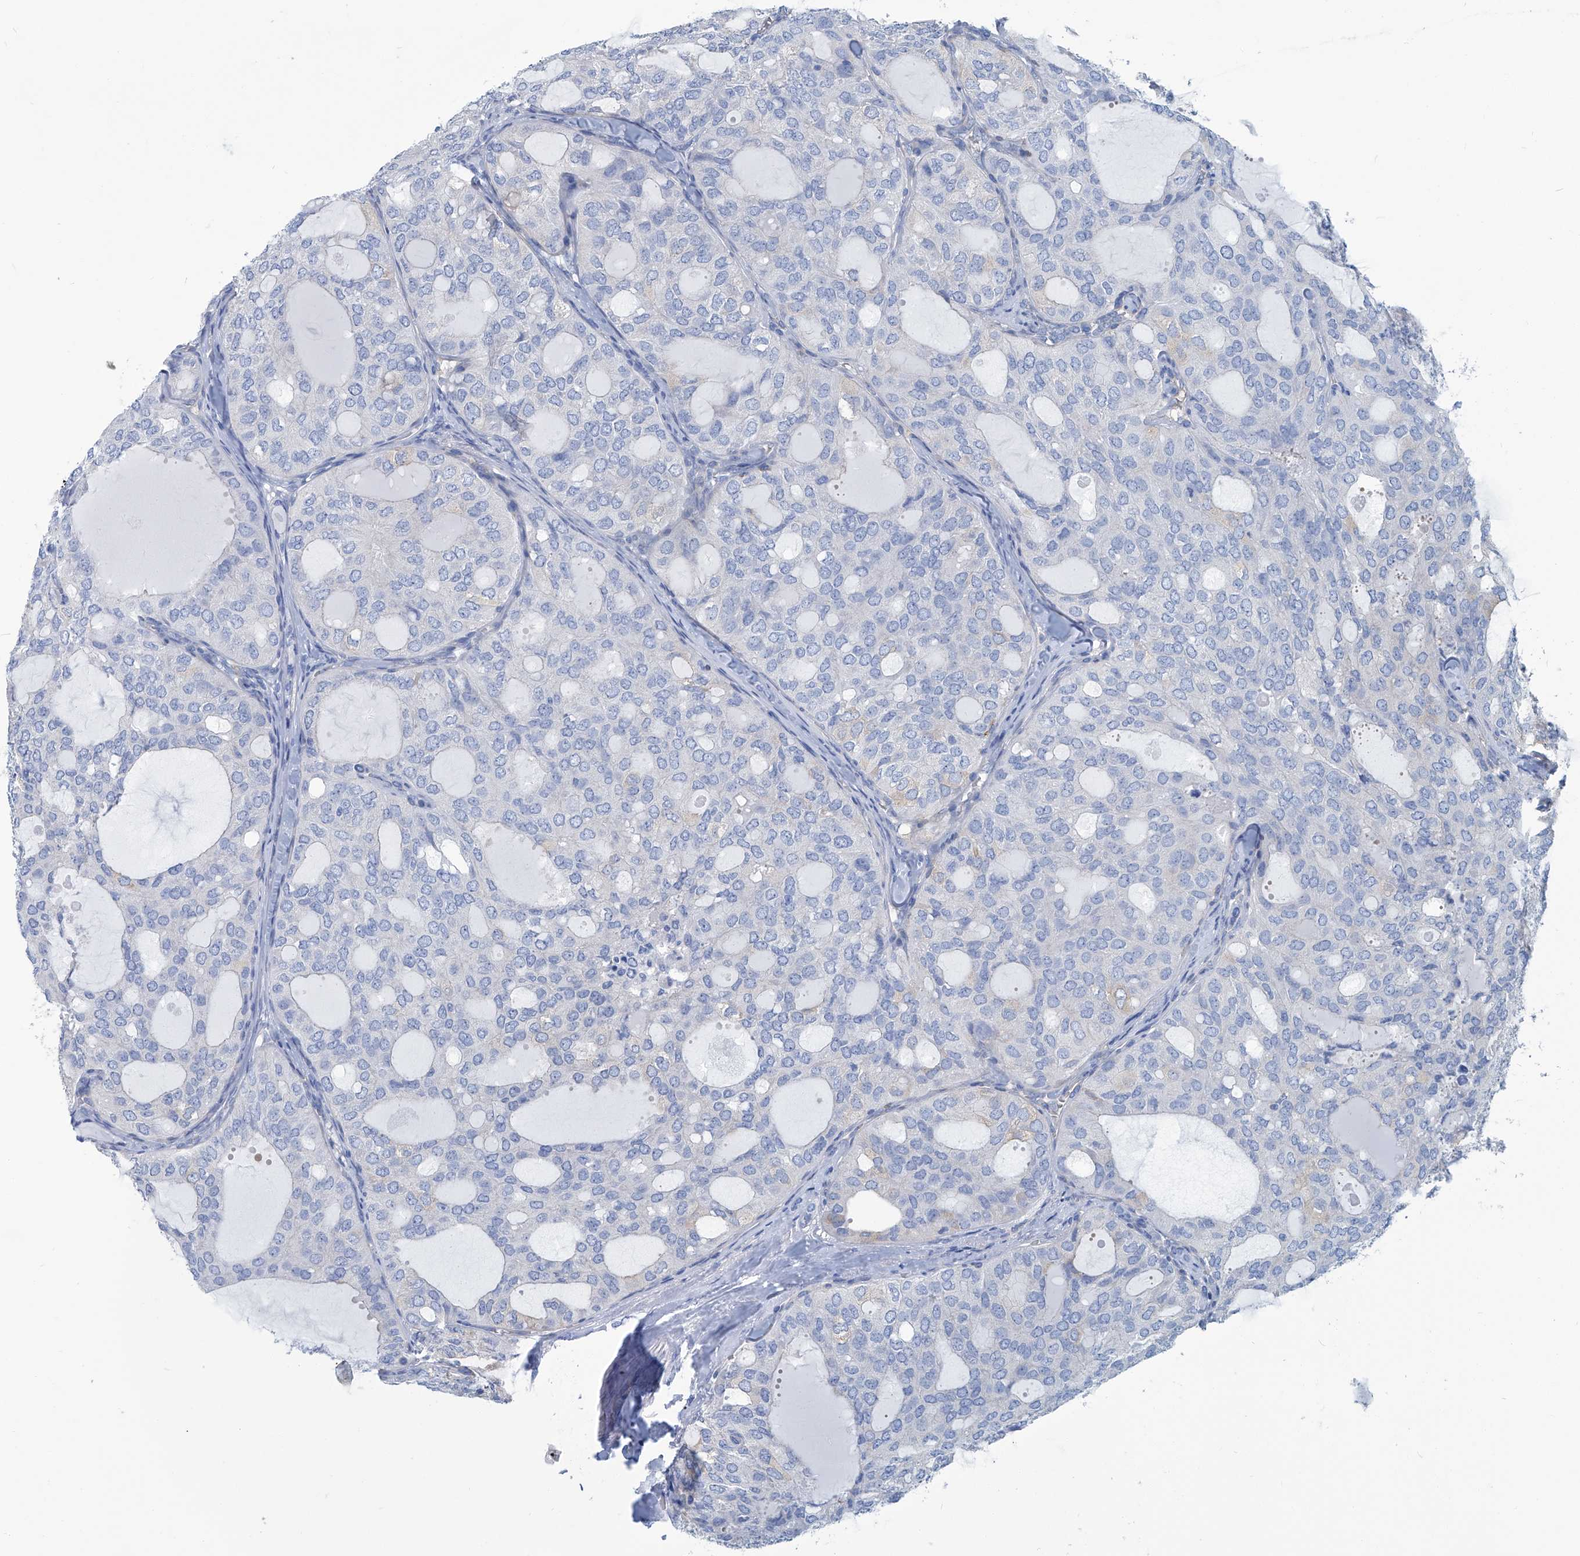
{"staining": {"intensity": "negative", "quantity": "none", "location": "none"}, "tissue": "thyroid cancer", "cell_type": "Tumor cells", "image_type": "cancer", "snomed": [{"axis": "morphology", "description": "Follicular adenoma carcinoma, NOS"}, {"axis": "topography", "description": "Thyroid gland"}], "caption": "Tumor cells are negative for brown protein staining in thyroid cancer.", "gene": "PFKL", "patient": {"sex": "male", "age": 75}}